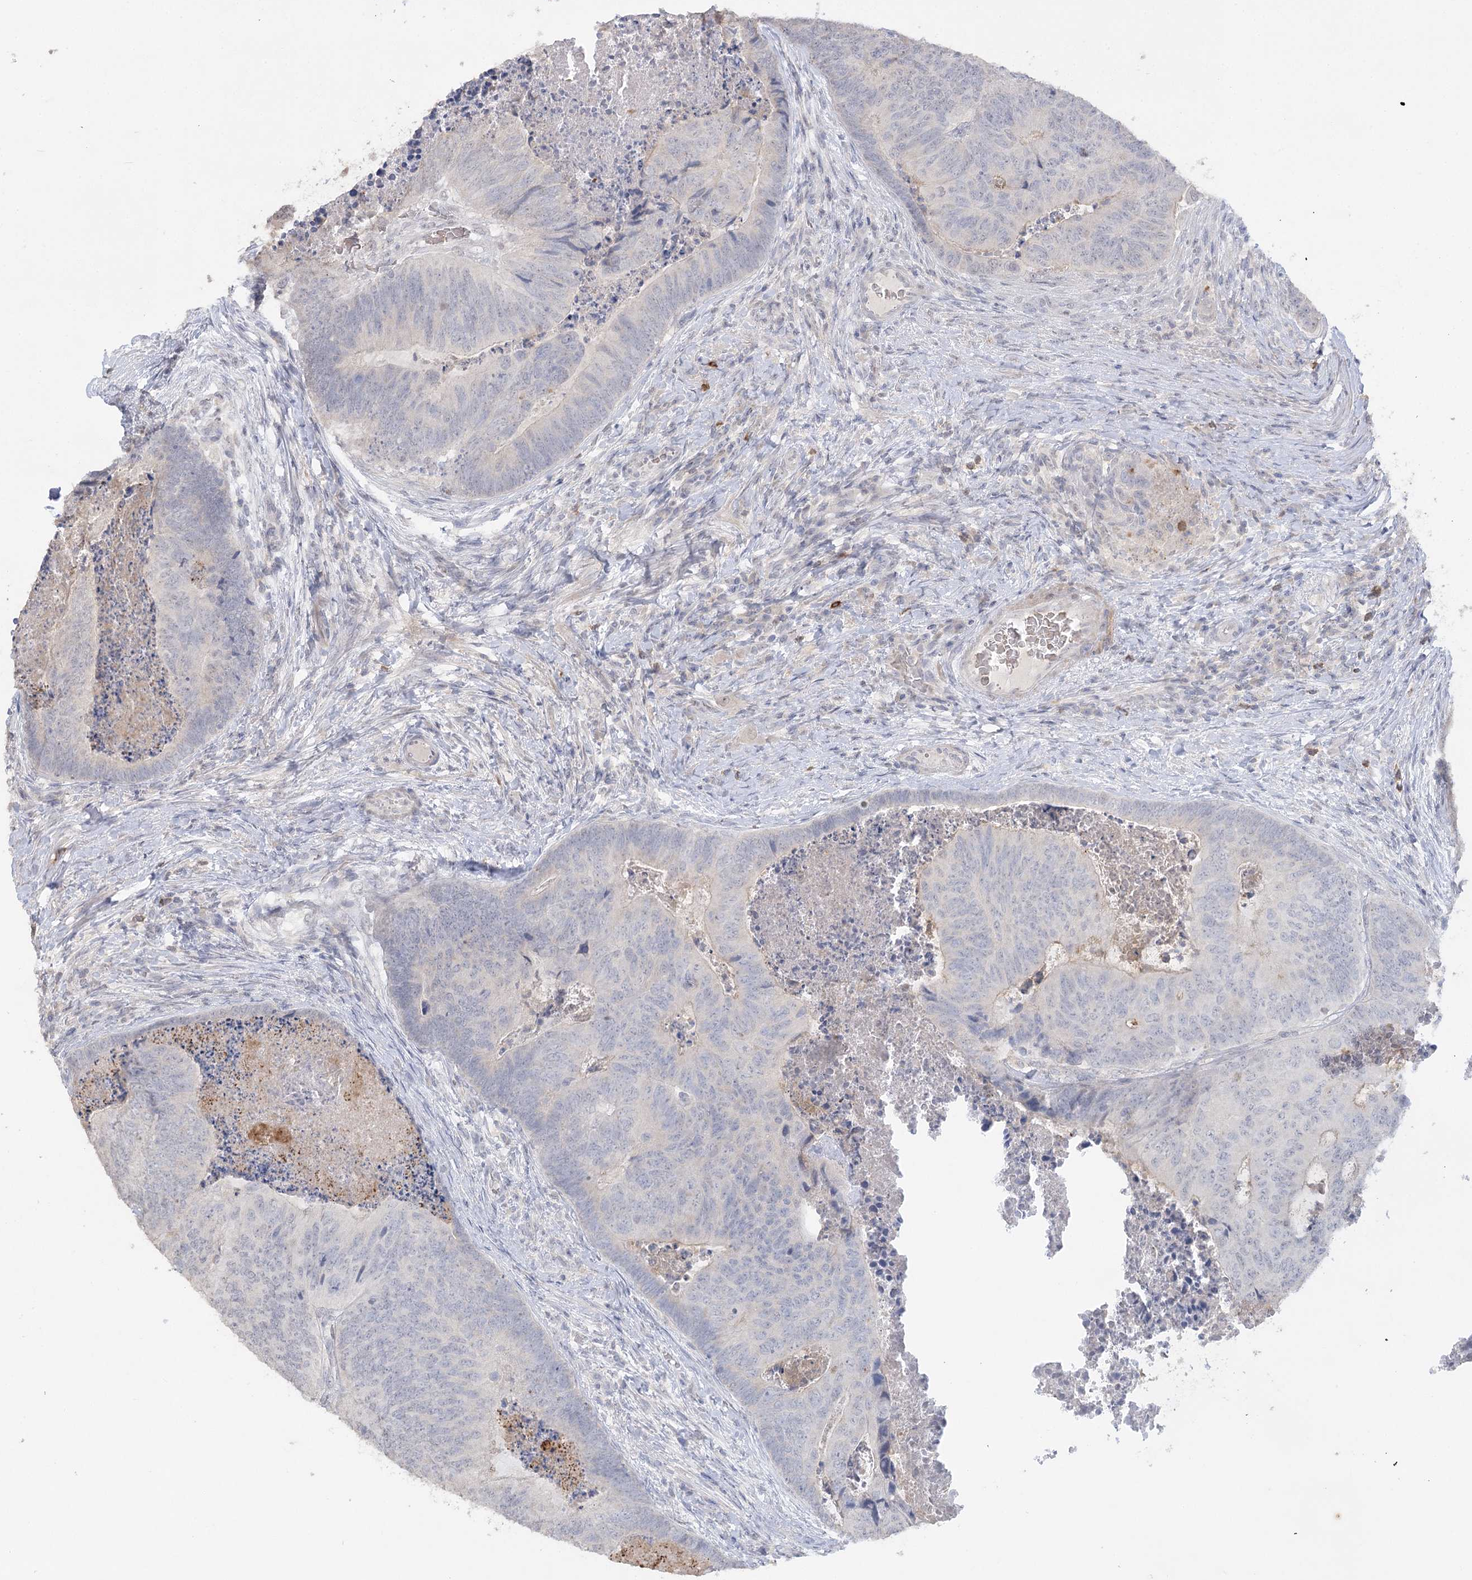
{"staining": {"intensity": "negative", "quantity": "none", "location": "none"}, "tissue": "colorectal cancer", "cell_type": "Tumor cells", "image_type": "cancer", "snomed": [{"axis": "morphology", "description": "Adenocarcinoma, NOS"}, {"axis": "topography", "description": "Colon"}], "caption": "Immunohistochemistry (IHC) micrograph of human colorectal cancer (adenocarcinoma) stained for a protein (brown), which shows no expression in tumor cells.", "gene": "TRAF3IP1", "patient": {"sex": "female", "age": 67}}